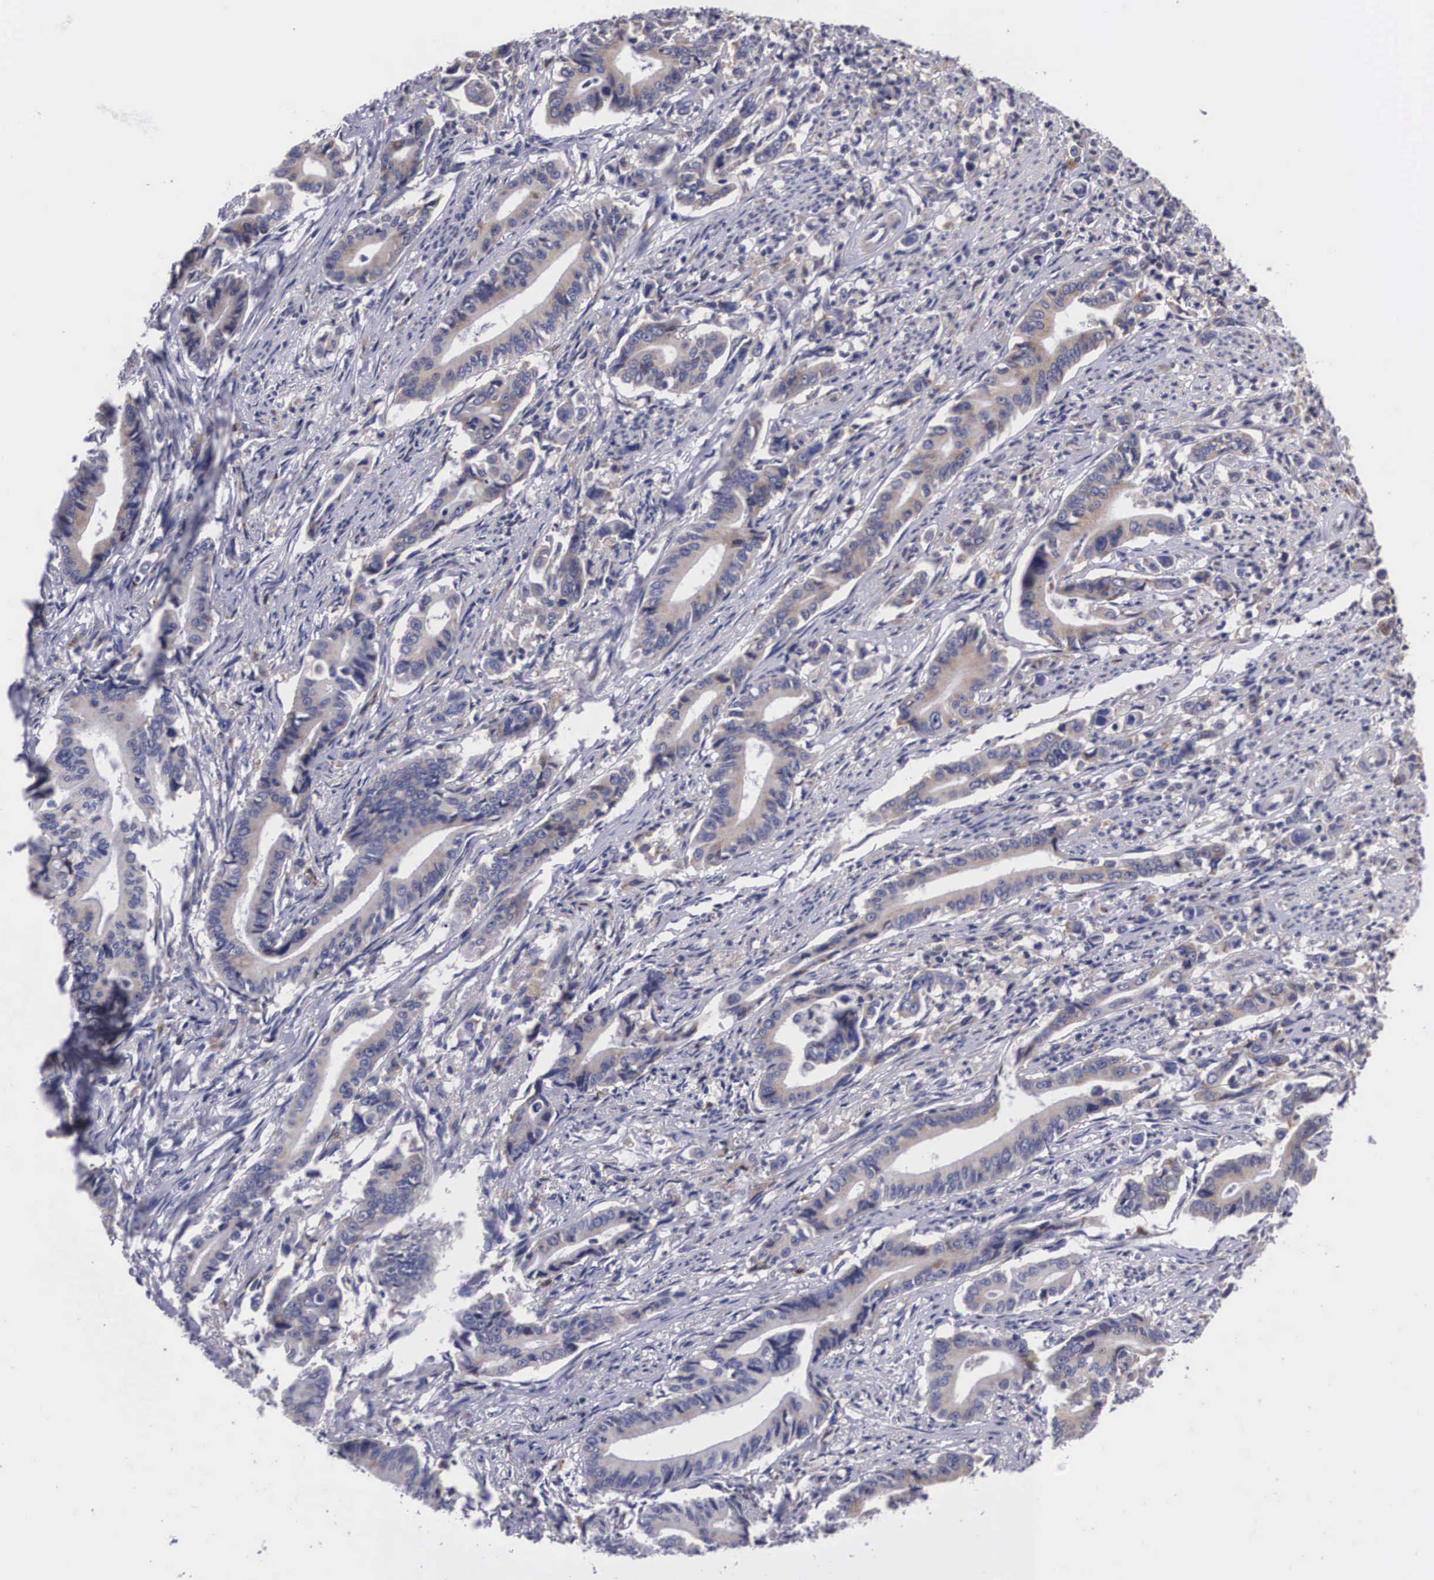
{"staining": {"intensity": "weak", "quantity": "<25%", "location": "cytoplasmic/membranous"}, "tissue": "stomach cancer", "cell_type": "Tumor cells", "image_type": "cancer", "snomed": [{"axis": "morphology", "description": "Adenocarcinoma, NOS"}, {"axis": "topography", "description": "Stomach"}], "caption": "DAB immunohistochemical staining of stomach cancer exhibits no significant staining in tumor cells.", "gene": "CRELD2", "patient": {"sex": "female", "age": 76}}